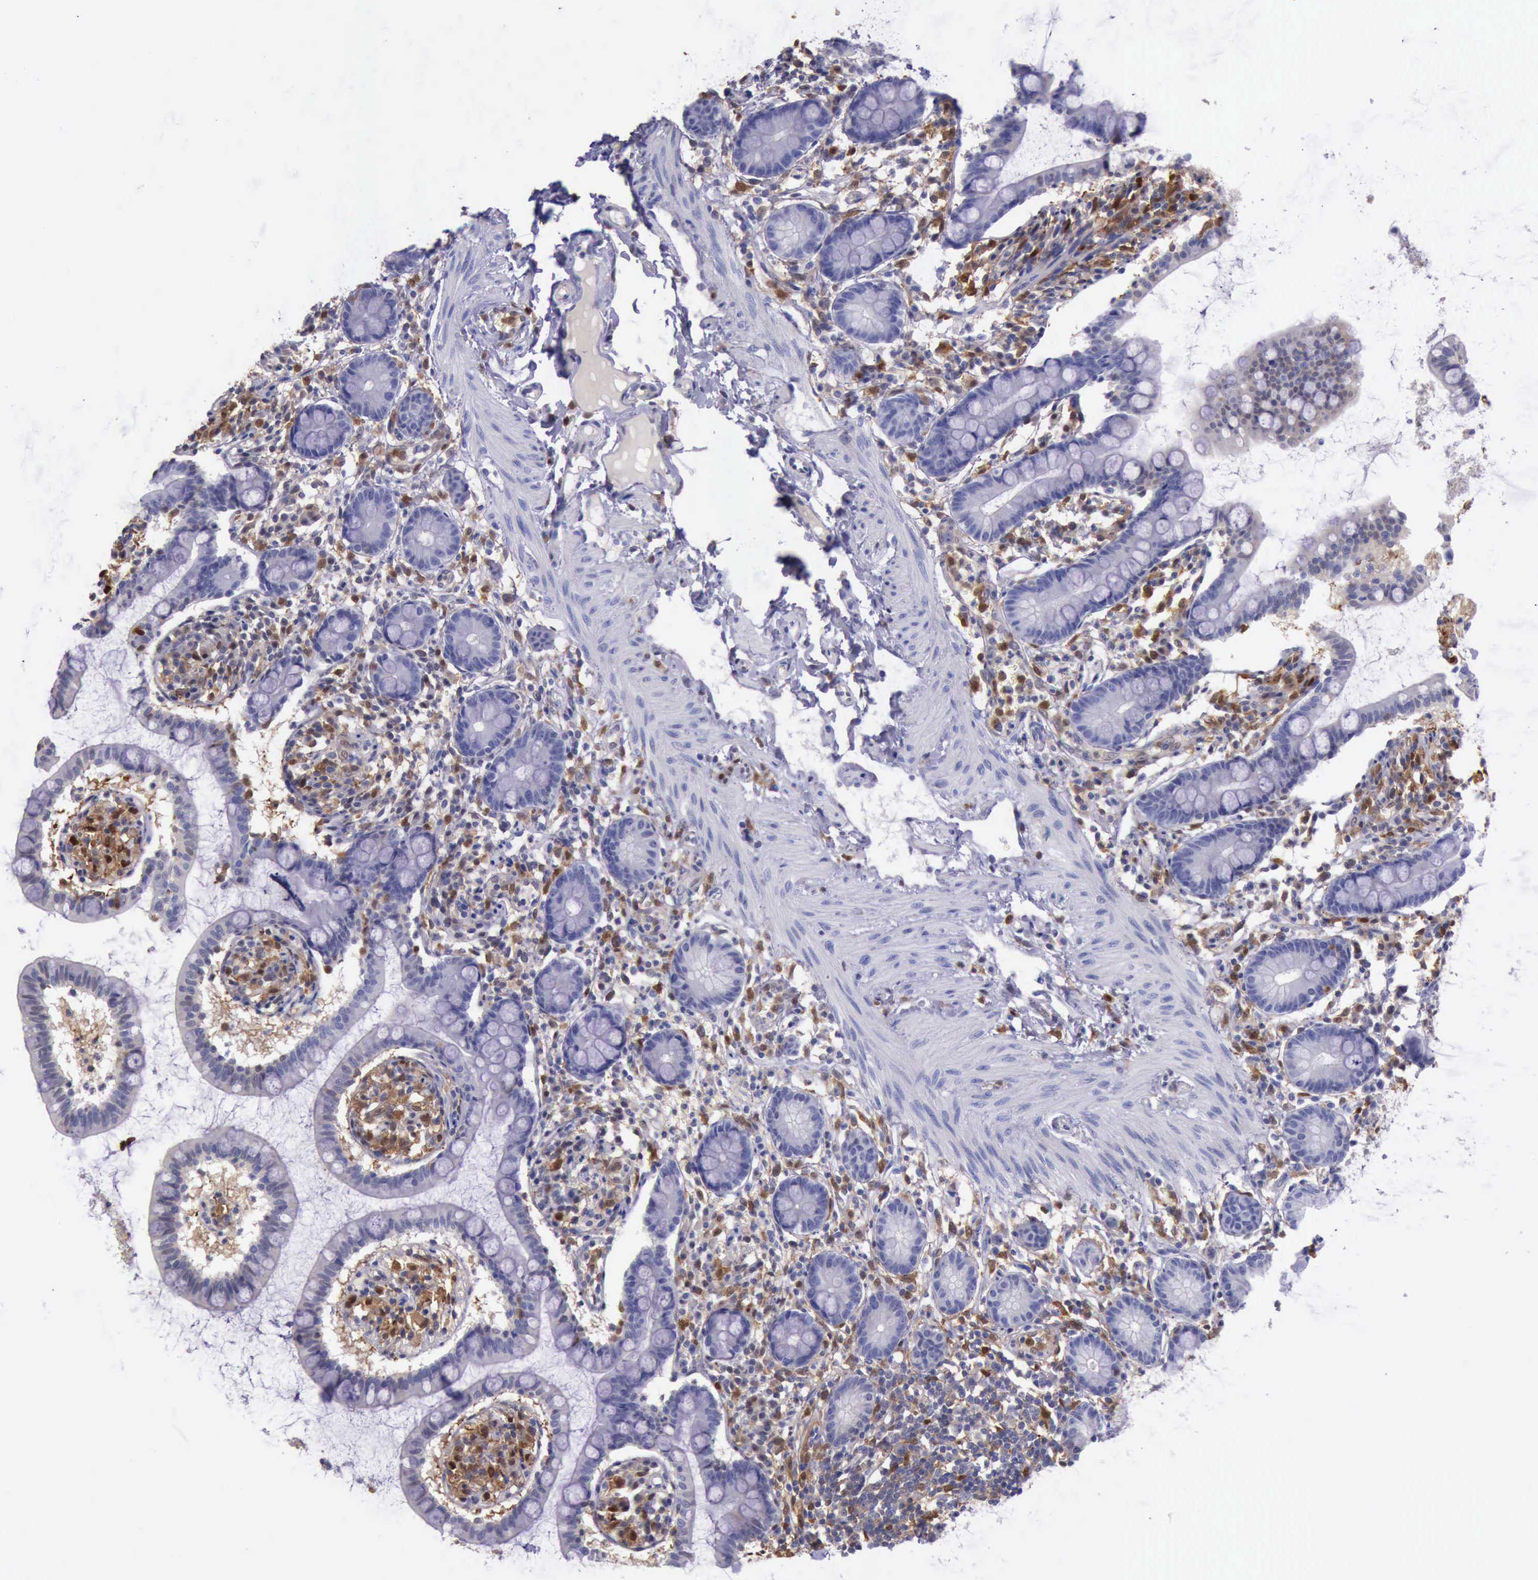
{"staining": {"intensity": "negative", "quantity": "none", "location": "none"}, "tissue": "small intestine", "cell_type": "Glandular cells", "image_type": "normal", "snomed": [{"axis": "morphology", "description": "Normal tissue, NOS"}, {"axis": "topography", "description": "Small intestine"}], "caption": "Image shows no protein staining in glandular cells of benign small intestine. Brightfield microscopy of immunohistochemistry (IHC) stained with DAB (3,3'-diaminobenzidine) (brown) and hematoxylin (blue), captured at high magnification.", "gene": "TYMP", "patient": {"sex": "female", "age": 61}}